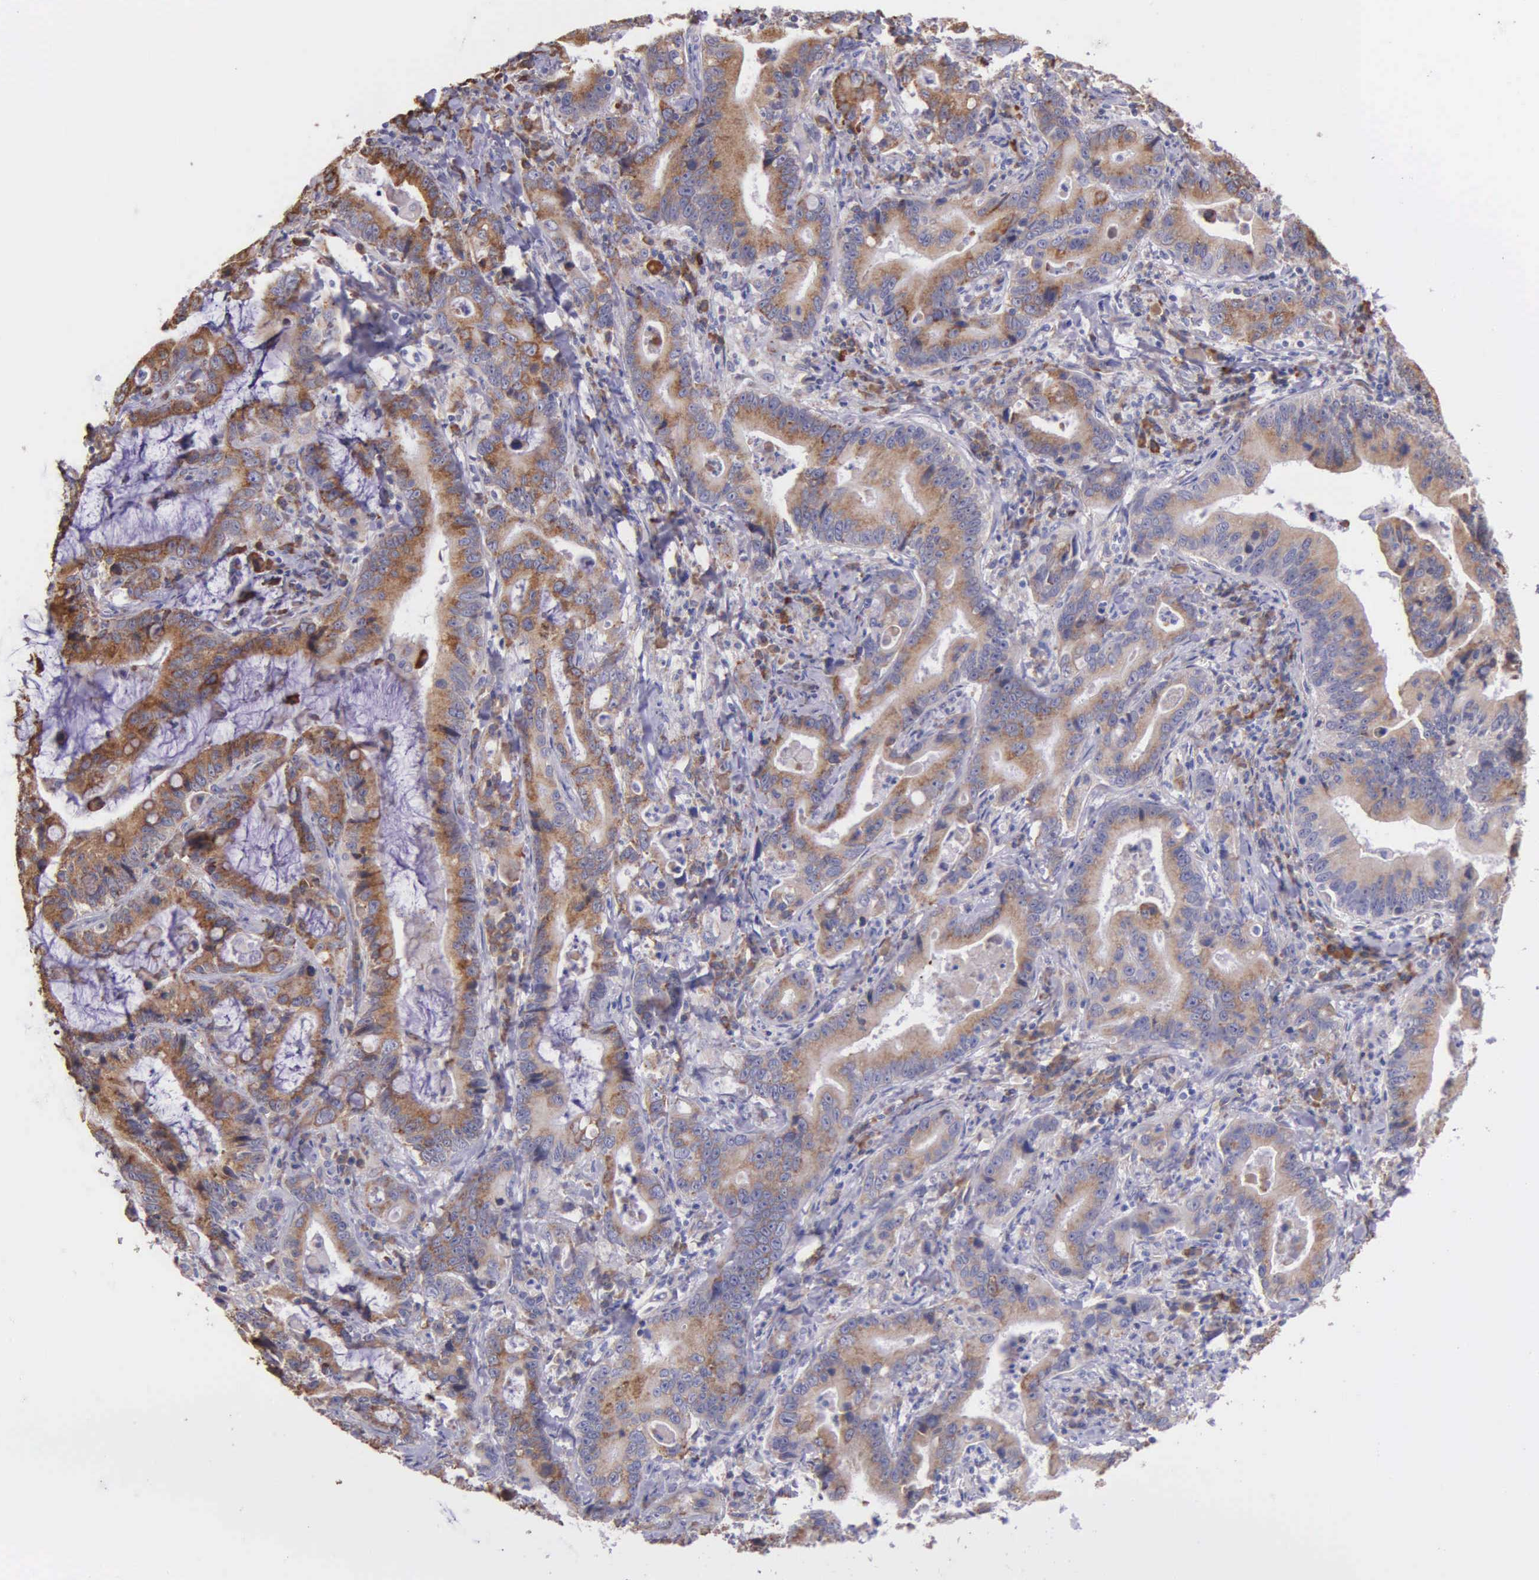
{"staining": {"intensity": "moderate", "quantity": ">75%", "location": "cytoplasmic/membranous"}, "tissue": "stomach cancer", "cell_type": "Tumor cells", "image_type": "cancer", "snomed": [{"axis": "morphology", "description": "Adenocarcinoma, NOS"}, {"axis": "topography", "description": "Stomach, upper"}], "caption": "Immunohistochemistry image of neoplastic tissue: adenocarcinoma (stomach) stained using IHC shows medium levels of moderate protein expression localized specifically in the cytoplasmic/membranous of tumor cells, appearing as a cytoplasmic/membranous brown color.", "gene": "ZC3H12B", "patient": {"sex": "male", "age": 63}}